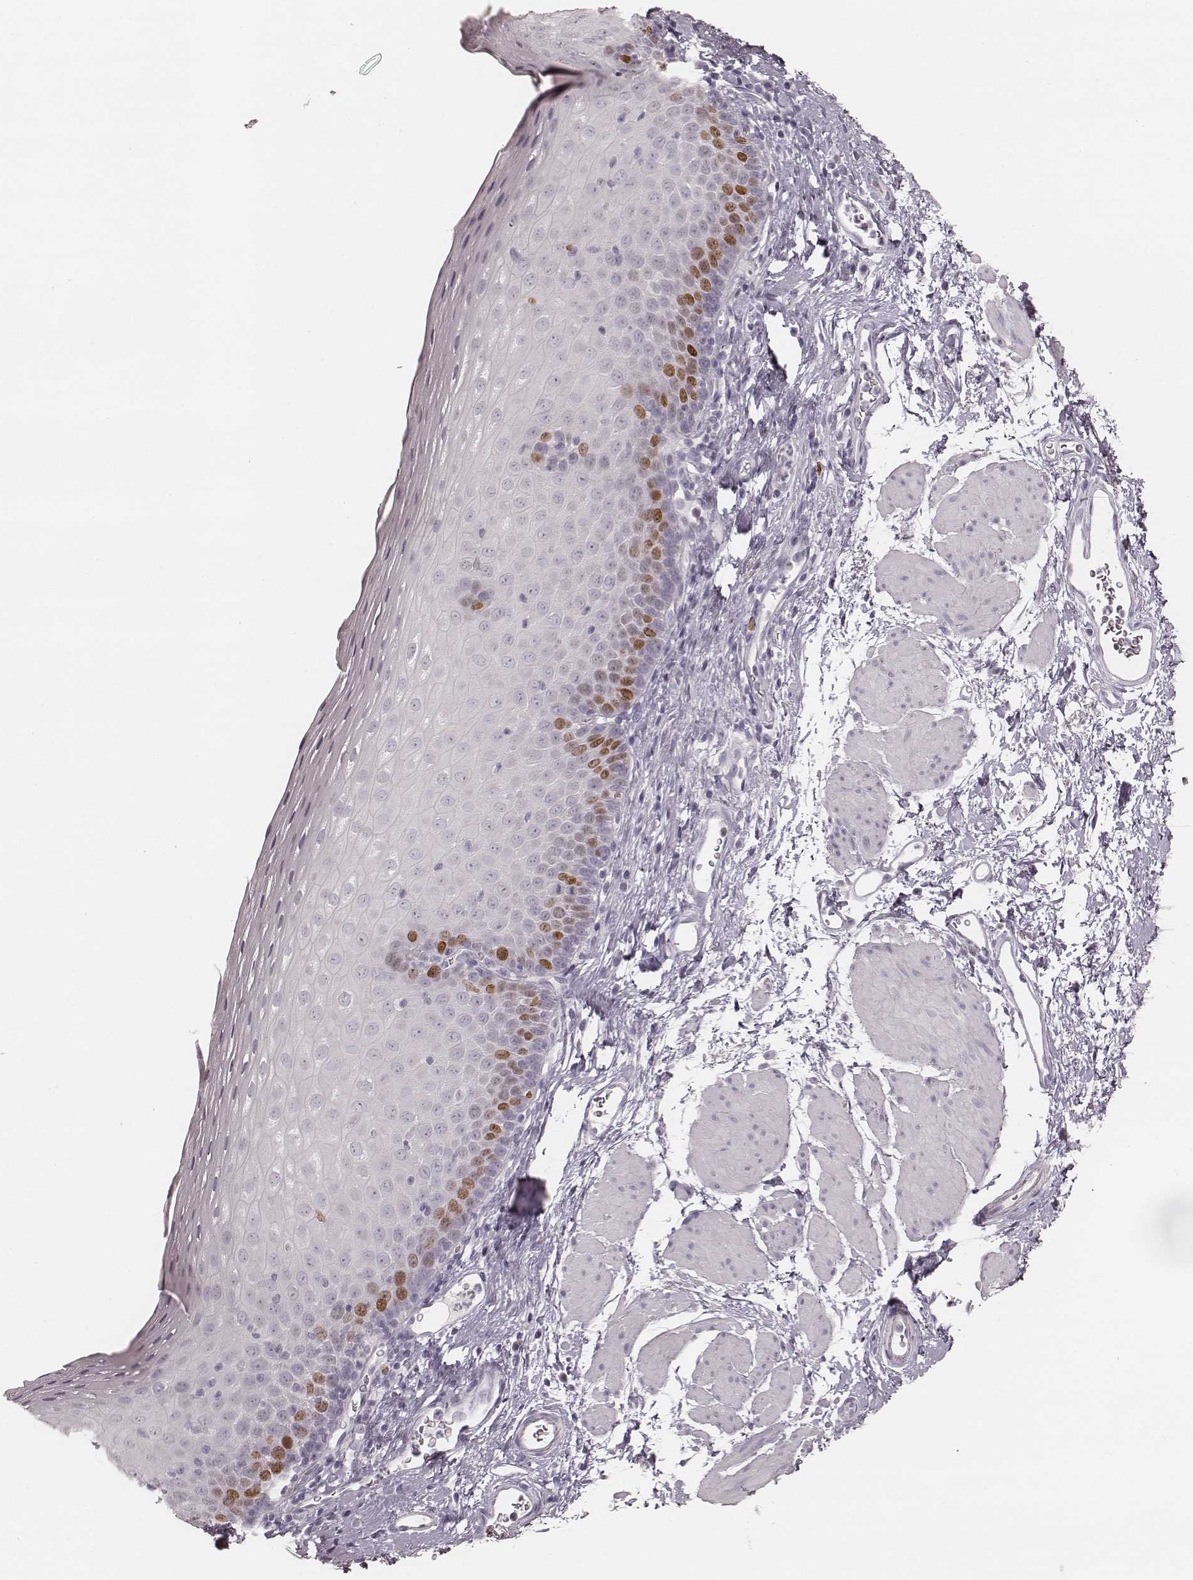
{"staining": {"intensity": "moderate", "quantity": "<25%", "location": "nuclear"}, "tissue": "esophagus", "cell_type": "Squamous epithelial cells", "image_type": "normal", "snomed": [{"axis": "morphology", "description": "Normal tissue, NOS"}, {"axis": "topography", "description": "Esophagus"}], "caption": "Esophagus stained with DAB IHC demonstrates low levels of moderate nuclear positivity in about <25% of squamous epithelial cells.", "gene": "TEX37", "patient": {"sex": "female", "age": 64}}